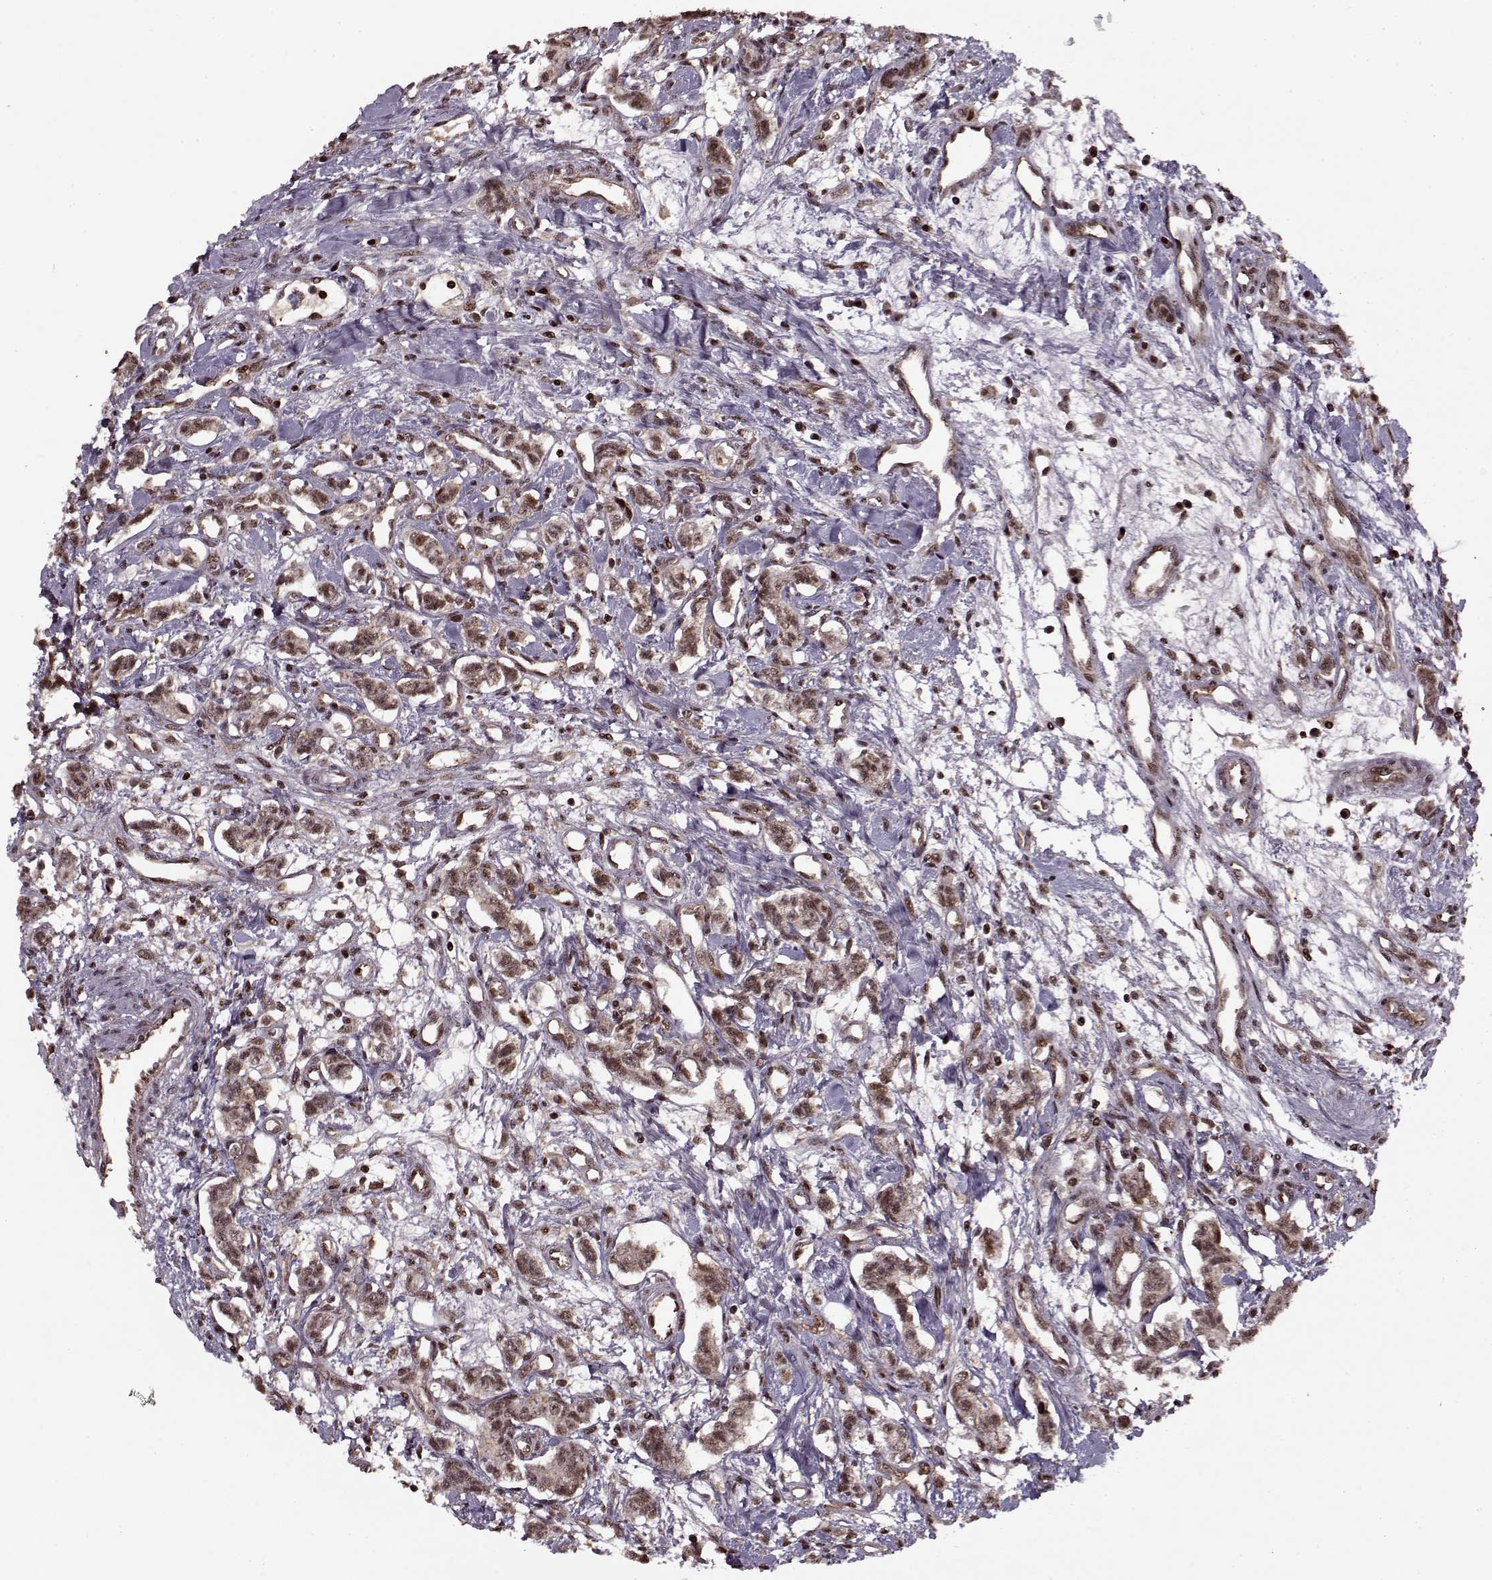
{"staining": {"intensity": "weak", "quantity": ">75%", "location": "cytoplasmic/membranous,nuclear"}, "tissue": "carcinoid", "cell_type": "Tumor cells", "image_type": "cancer", "snomed": [{"axis": "morphology", "description": "Carcinoid, malignant, NOS"}, {"axis": "topography", "description": "Kidney"}], "caption": "High-power microscopy captured an immunohistochemistry (IHC) histopathology image of carcinoid (malignant), revealing weak cytoplasmic/membranous and nuclear positivity in approximately >75% of tumor cells. (Stains: DAB in brown, nuclei in blue, Microscopy: brightfield microscopy at high magnification).", "gene": "PSMA7", "patient": {"sex": "female", "age": 41}}